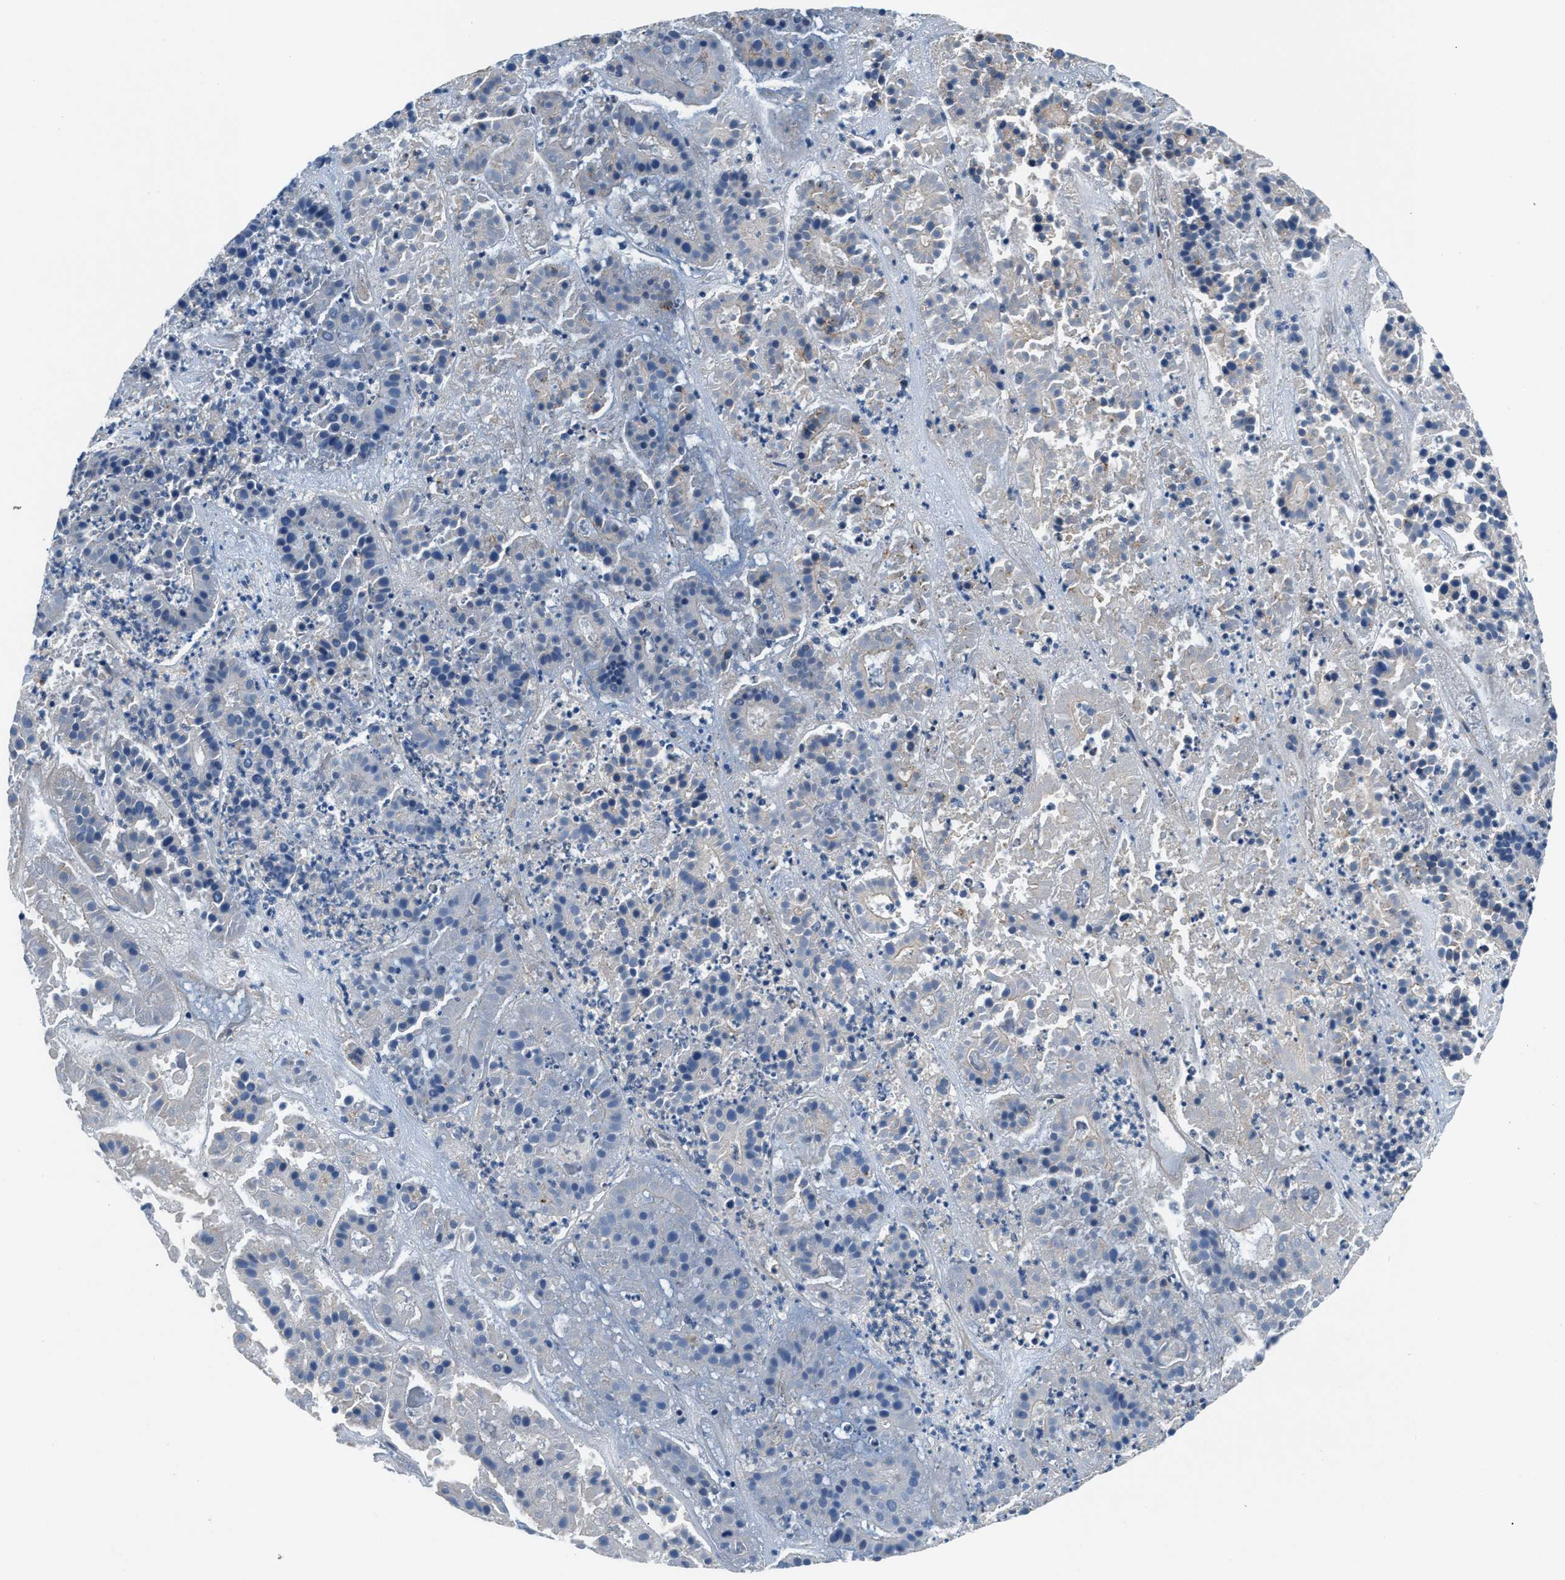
{"staining": {"intensity": "negative", "quantity": "none", "location": "none"}, "tissue": "pancreatic cancer", "cell_type": "Tumor cells", "image_type": "cancer", "snomed": [{"axis": "morphology", "description": "Adenocarcinoma, NOS"}, {"axis": "topography", "description": "Pancreas"}], "caption": "A high-resolution photomicrograph shows IHC staining of pancreatic adenocarcinoma, which displays no significant positivity in tumor cells.", "gene": "CDRT4", "patient": {"sex": "male", "age": 50}}